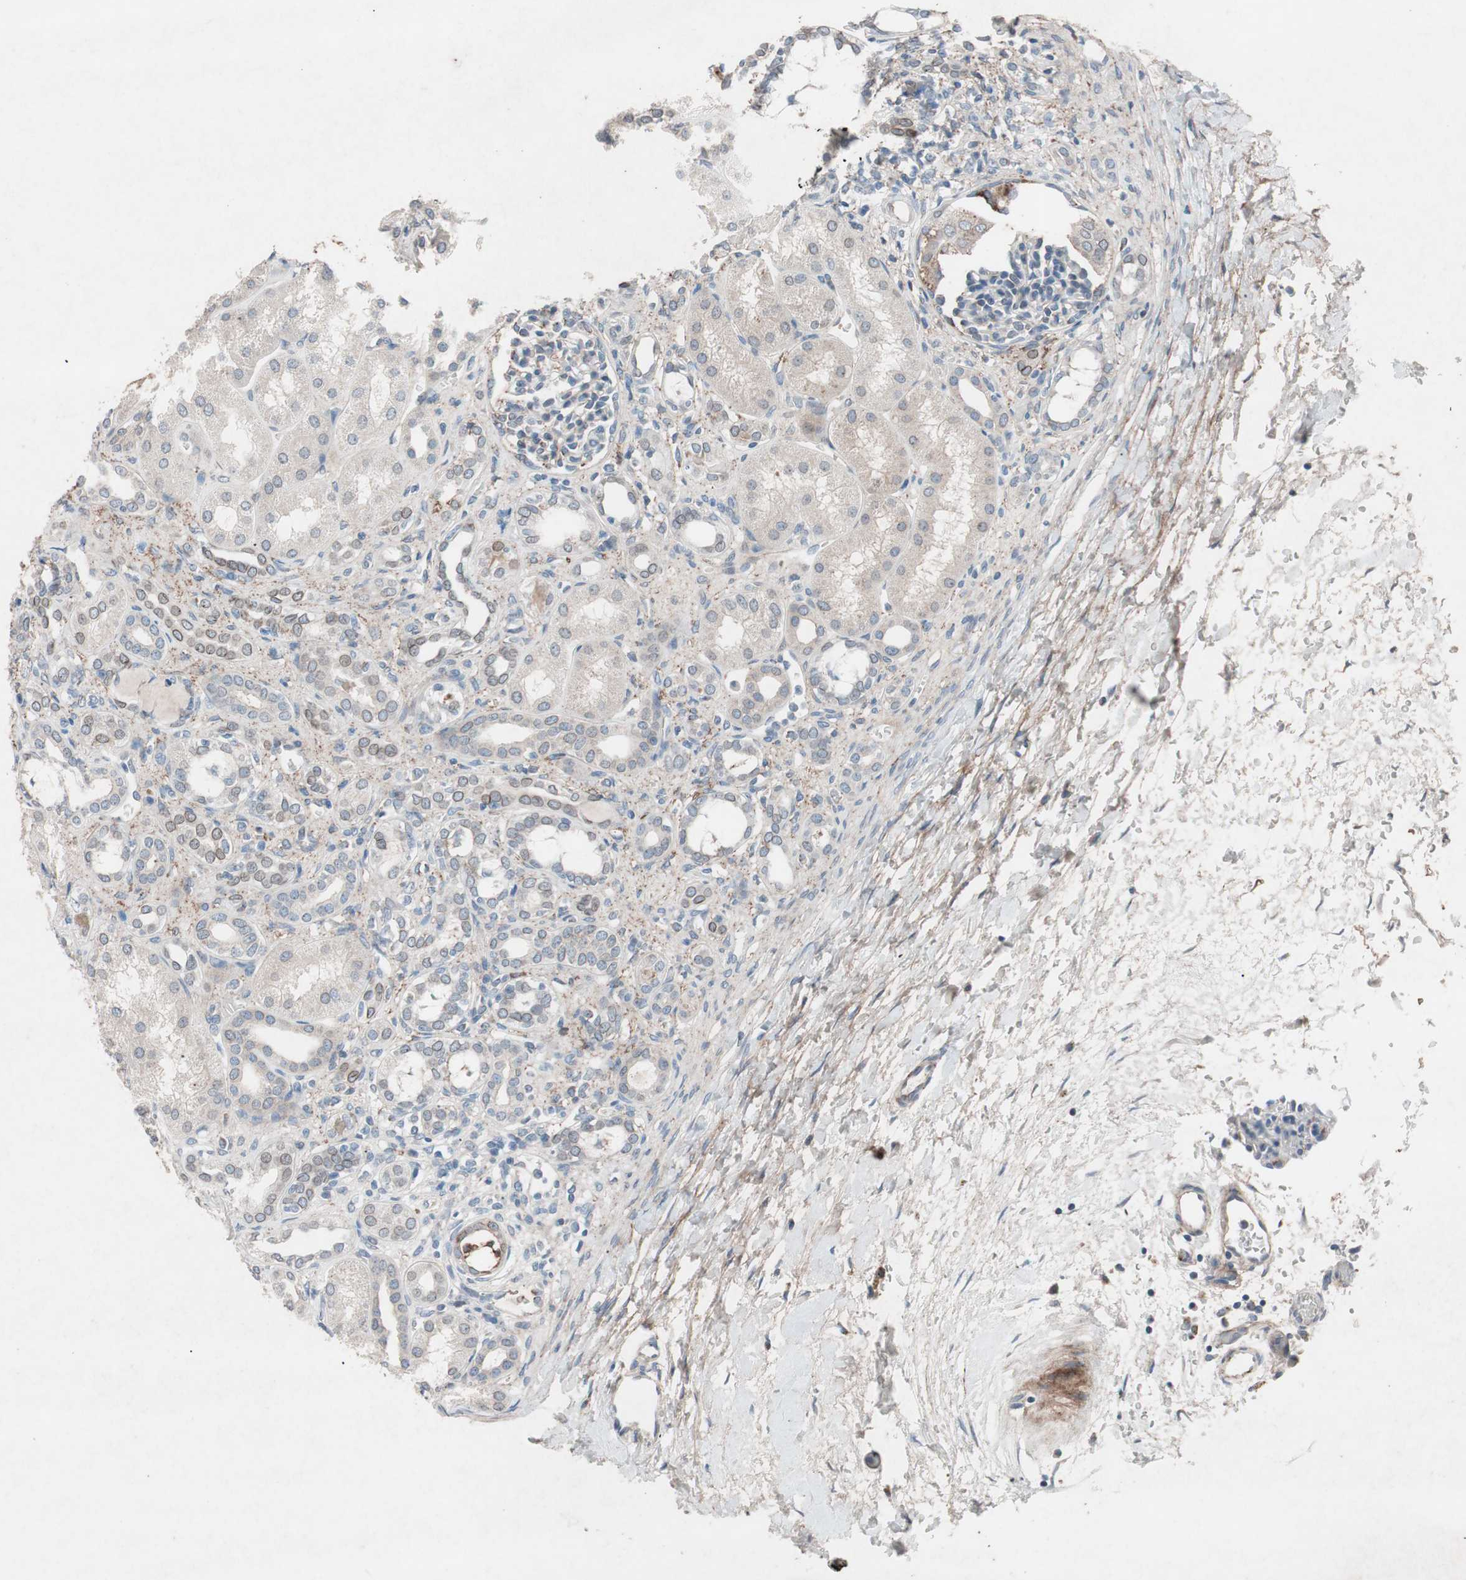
{"staining": {"intensity": "negative", "quantity": "none", "location": "none"}, "tissue": "kidney", "cell_type": "Cells in glomeruli", "image_type": "normal", "snomed": [{"axis": "morphology", "description": "Normal tissue, NOS"}, {"axis": "topography", "description": "Kidney"}], "caption": "Benign kidney was stained to show a protein in brown. There is no significant staining in cells in glomeruli. (Immunohistochemistry (ihc), brightfield microscopy, high magnification).", "gene": "GRB7", "patient": {"sex": "male", "age": 7}}